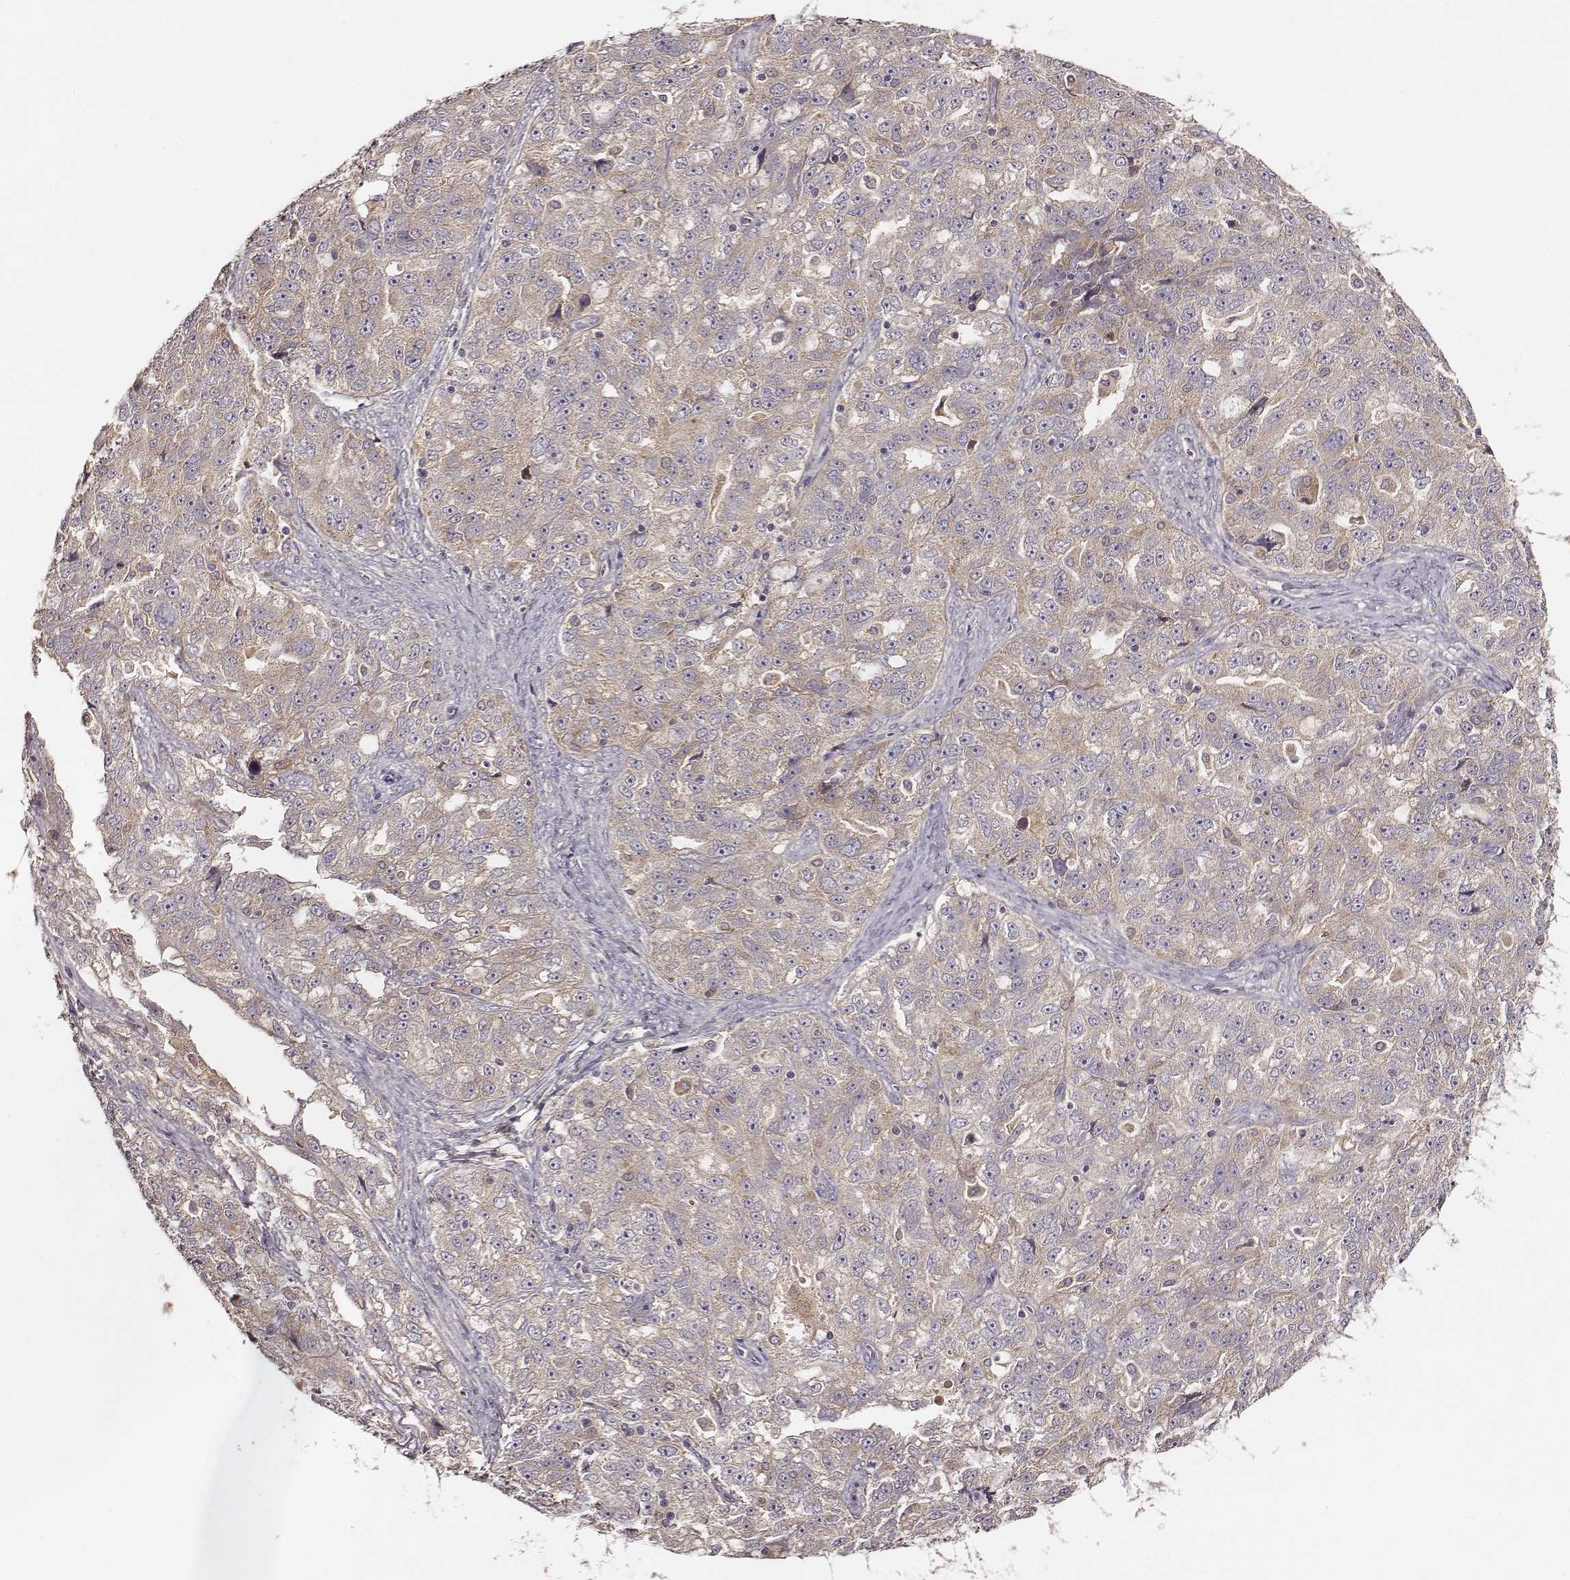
{"staining": {"intensity": "weak", "quantity": ">75%", "location": "cytoplasmic/membranous"}, "tissue": "ovarian cancer", "cell_type": "Tumor cells", "image_type": "cancer", "snomed": [{"axis": "morphology", "description": "Cystadenocarcinoma, serous, NOS"}, {"axis": "topography", "description": "Ovary"}], "caption": "A micrograph of human ovarian cancer (serous cystadenocarcinoma) stained for a protein reveals weak cytoplasmic/membranous brown staining in tumor cells.", "gene": "VPS26A", "patient": {"sex": "female", "age": 51}}